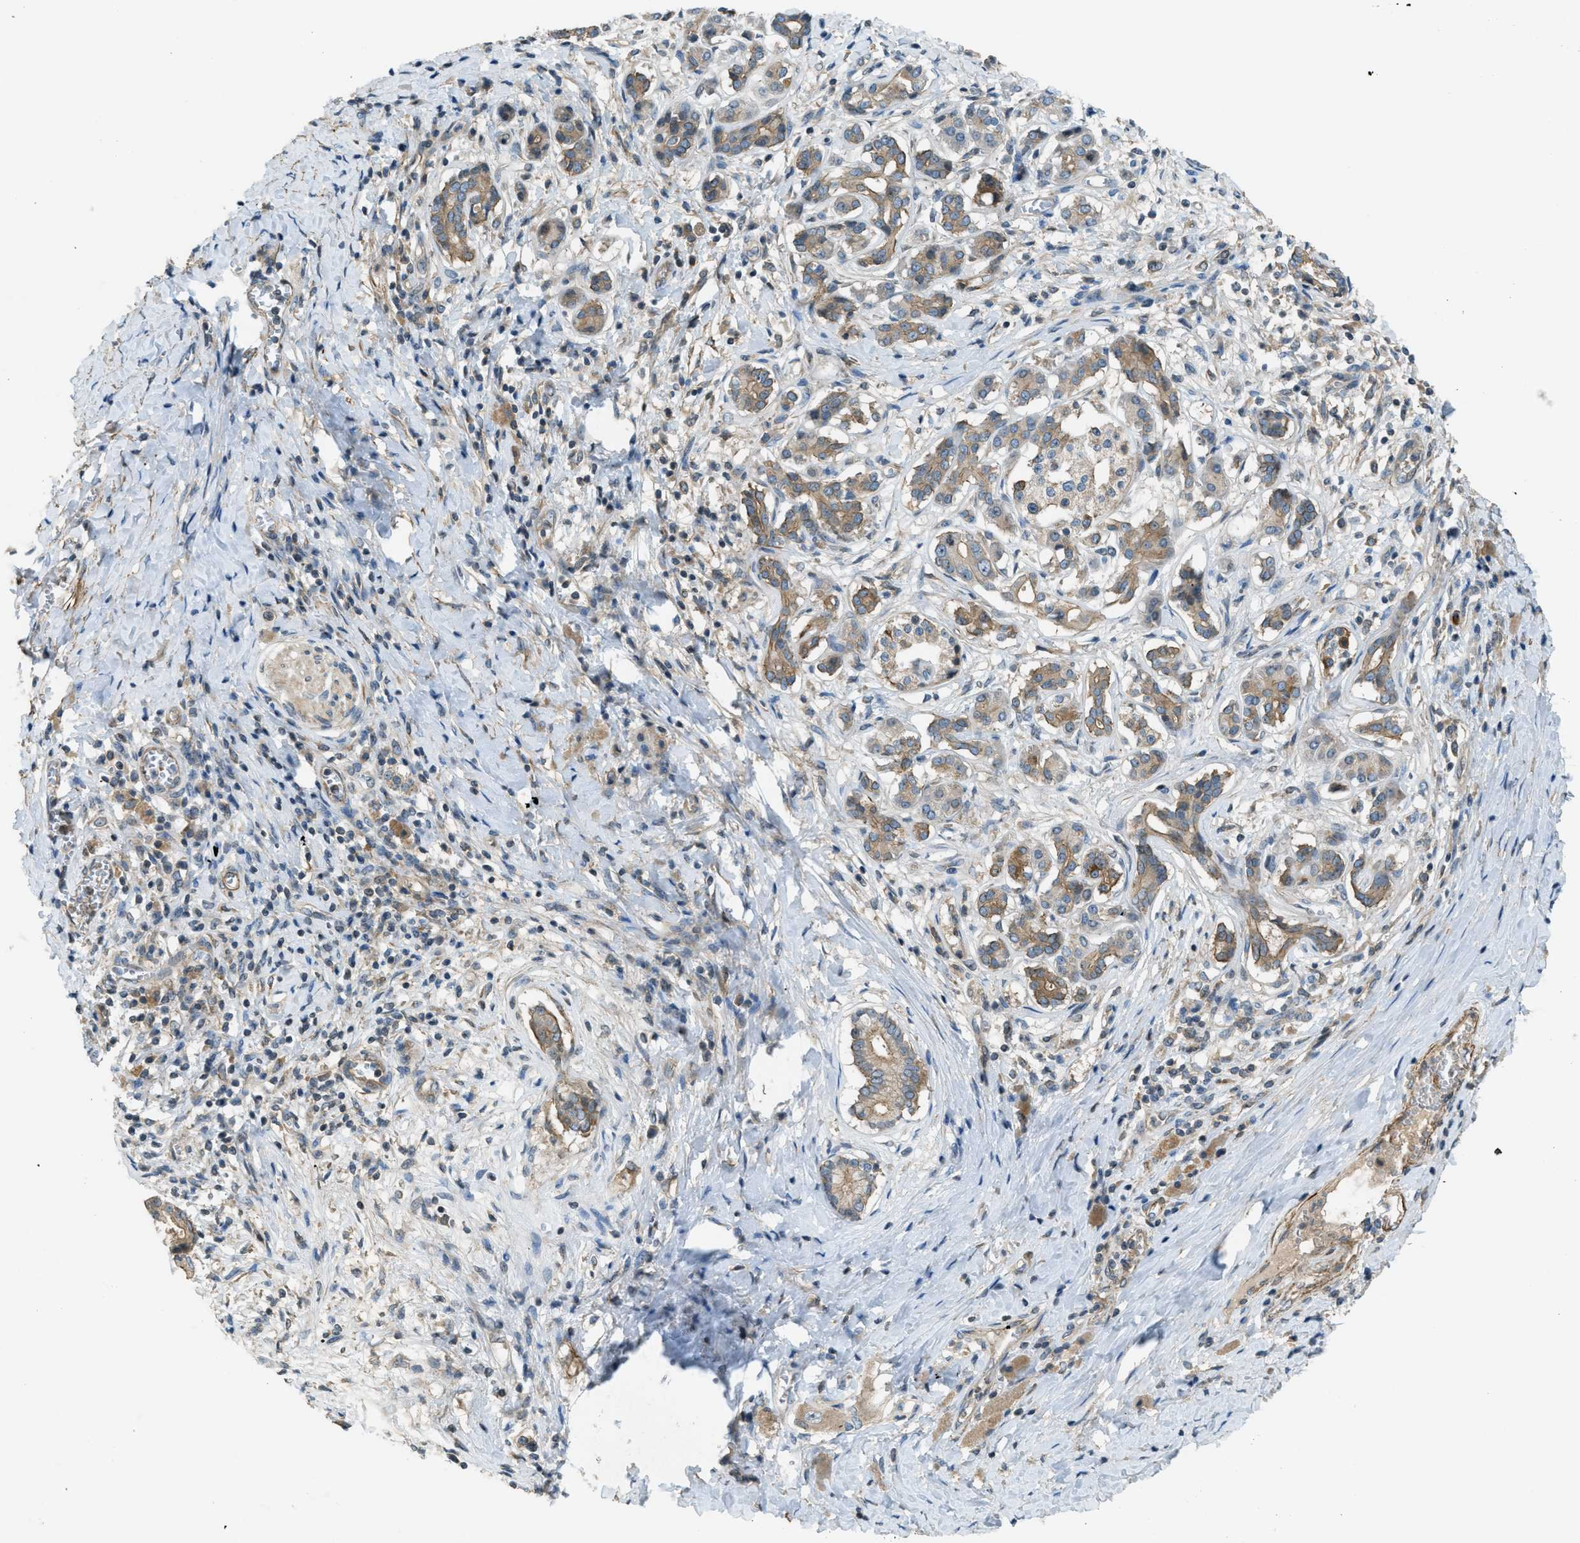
{"staining": {"intensity": "moderate", "quantity": ">75%", "location": "cytoplasmic/membranous"}, "tissue": "pancreatic cancer", "cell_type": "Tumor cells", "image_type": "cancer", "snomed": [{"axis": "morphology", "description": "Adenocarcinoma, NOS"}, {"axis": "topography", "description": "Pancreas"}], "caption": "Immunohistochemistry (IHC) histopathology image of adenocarcinoma (pancreatic) stained for a protein (brown), which displays medium levels of moderate cytoplasmic/membranous staining in about >75% of tumor cells.", "gene": "VEZT", "patient": {"sex": "male", "age": 55}}